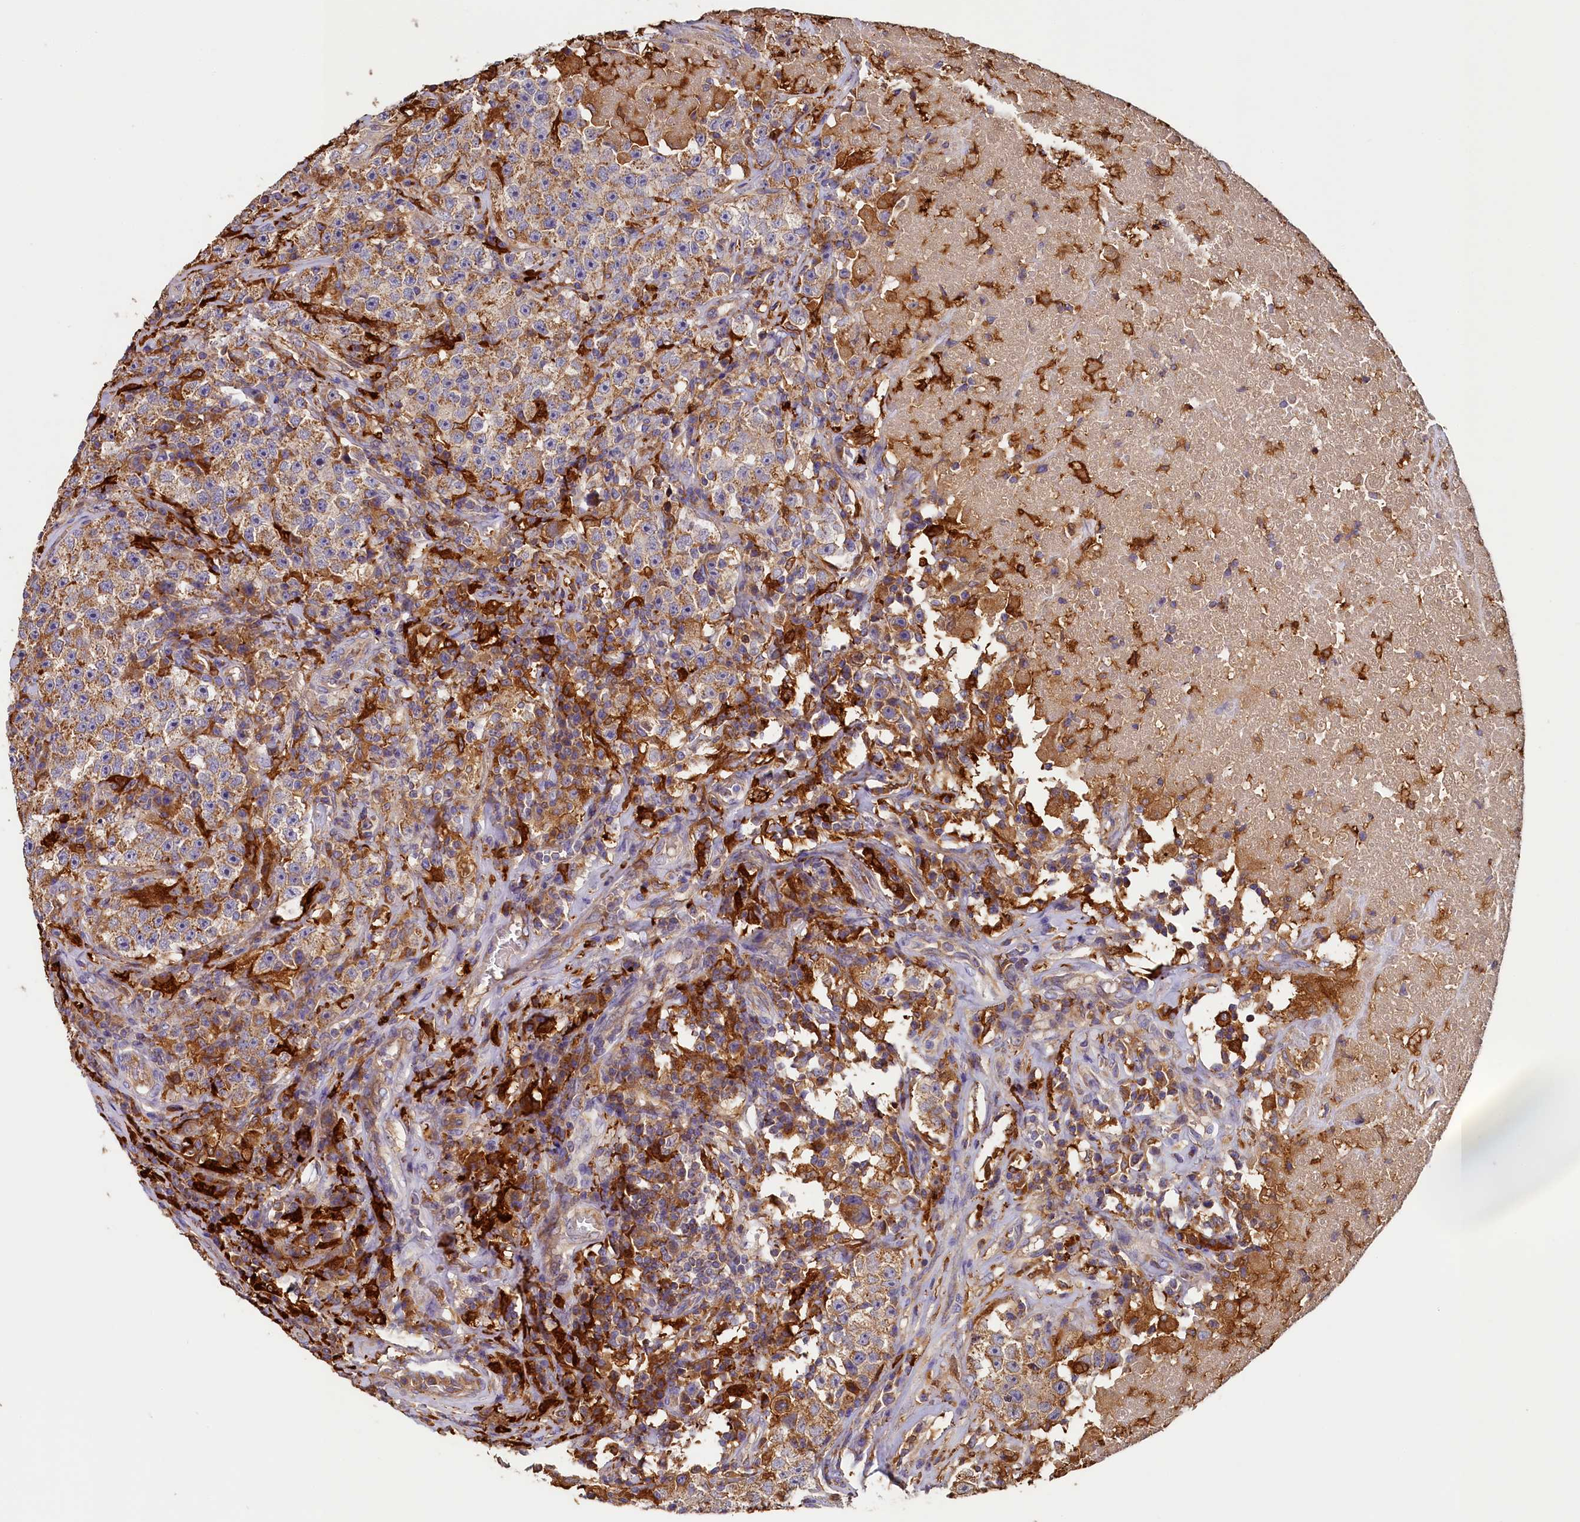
{"staining": {"intensity": "moderate", "quantity": ">75%", "location": "cytoplasmic/membranous"}, "tissue": "testis cancer", "cell_type": "Tumor cells", "image_type": "cancer", "snomed": [{"axis": "morphology", "description": "Seminoma, NOS"}, {"axis": "topography", "description": "Testis"}], "caption": "Human testis cancer stained with a brown dye shows moderate cytoplasmic/membranous positive staining in about >75% of tumor cells.", "gene": "SEC31B", "patient": {"sex": "male", "age": 22}}